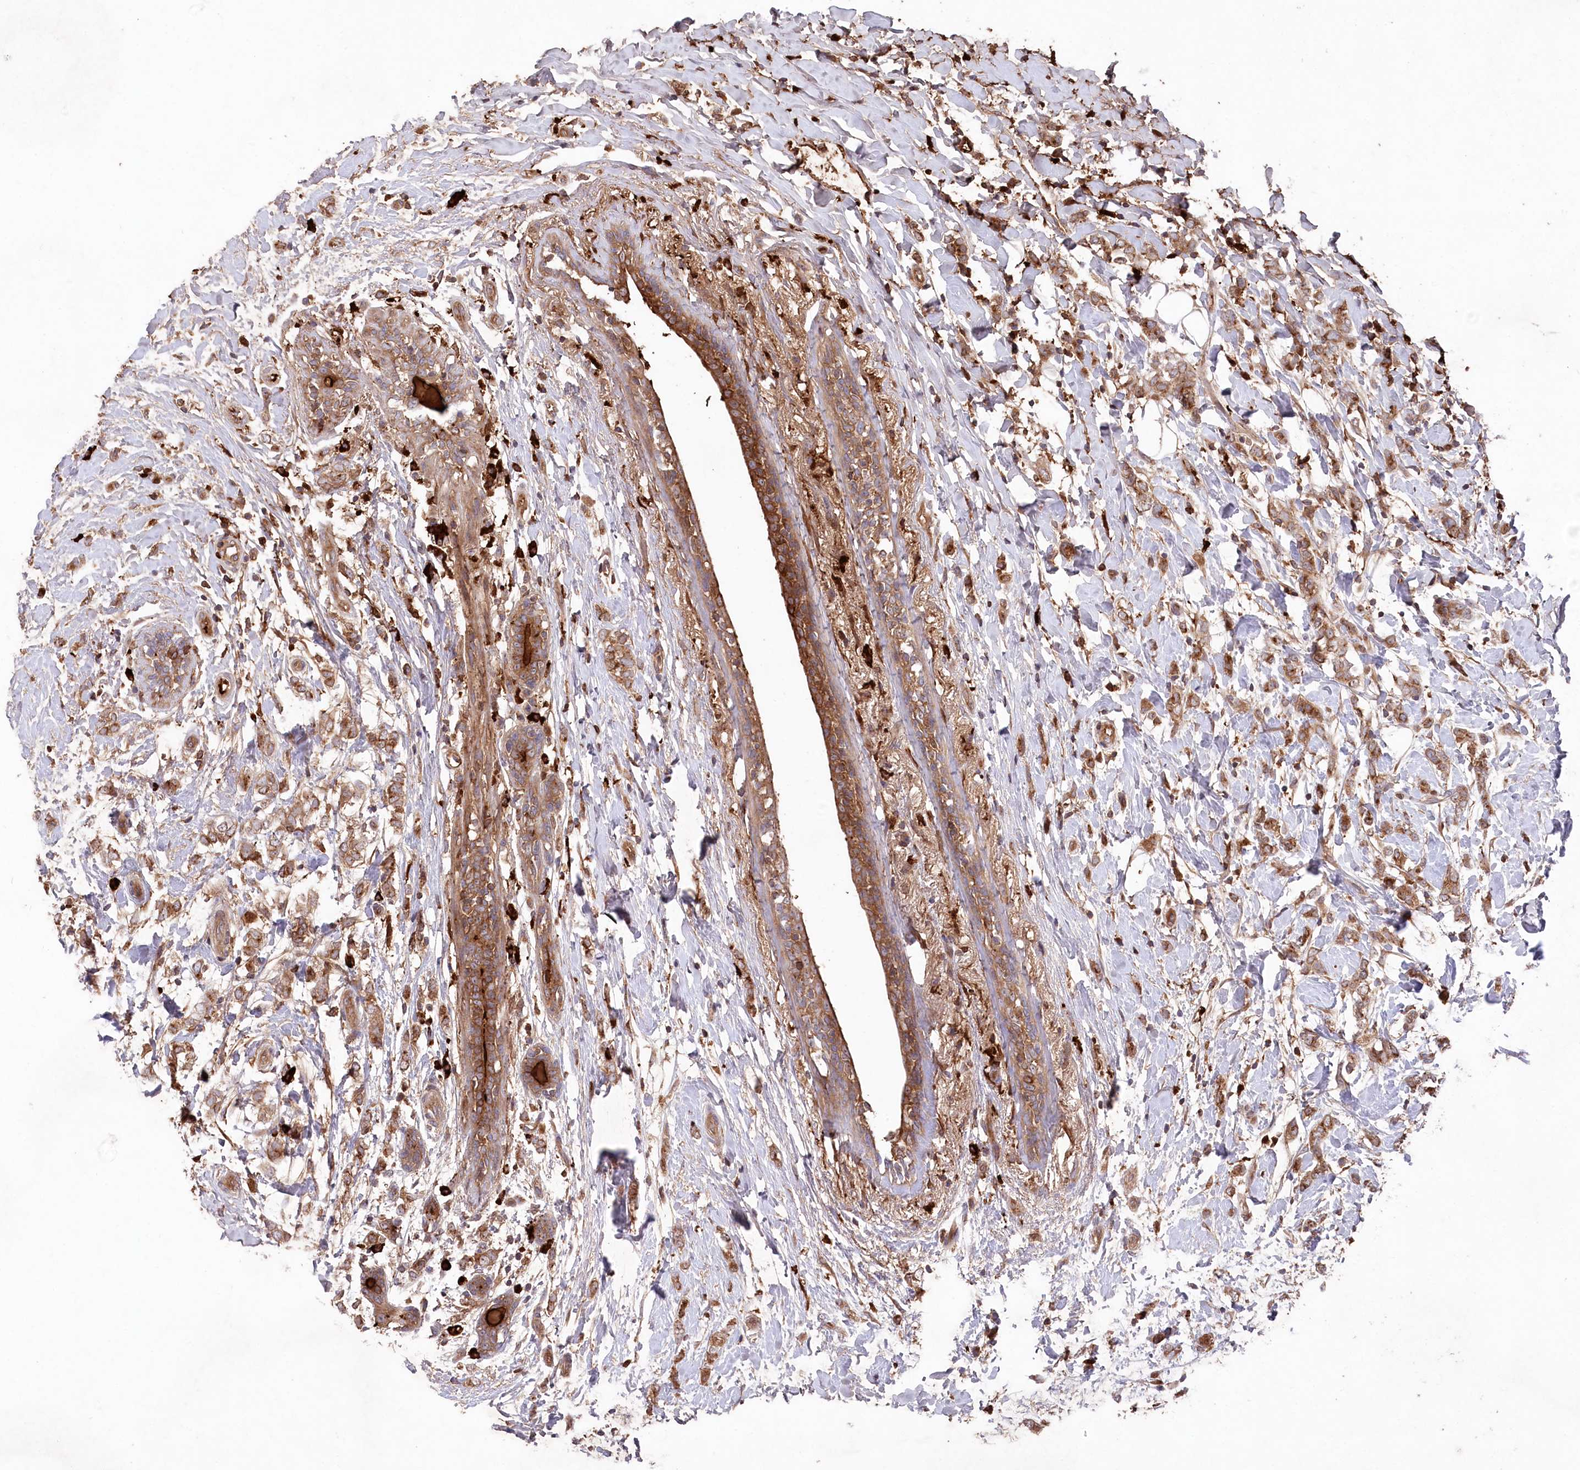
{"staining": {"intensity": "moderate", "quantity": ">75%", "location": "cytoplasmic/membranous"}, "tissue": "breast cancer", "cell_type": "Tumor cells", "image_type": "cancer", "snomed": [{"axis": "morphology", "description": "Normal tissue, NOS"}, {"axis": "morphology", "description": "Lobular carcinoma"}, {"axis": "topography", "description": "Breast"}], "caption": "Lobular carcinoma (breast) stained with DAB immunohistochemistry (IHC) shows medium levels of moderate cytoplasmic/membranous expression in about >75% of tumor cells.", "gene": "PPP1R21", "patient": {"sex": "female", "age": 47}}